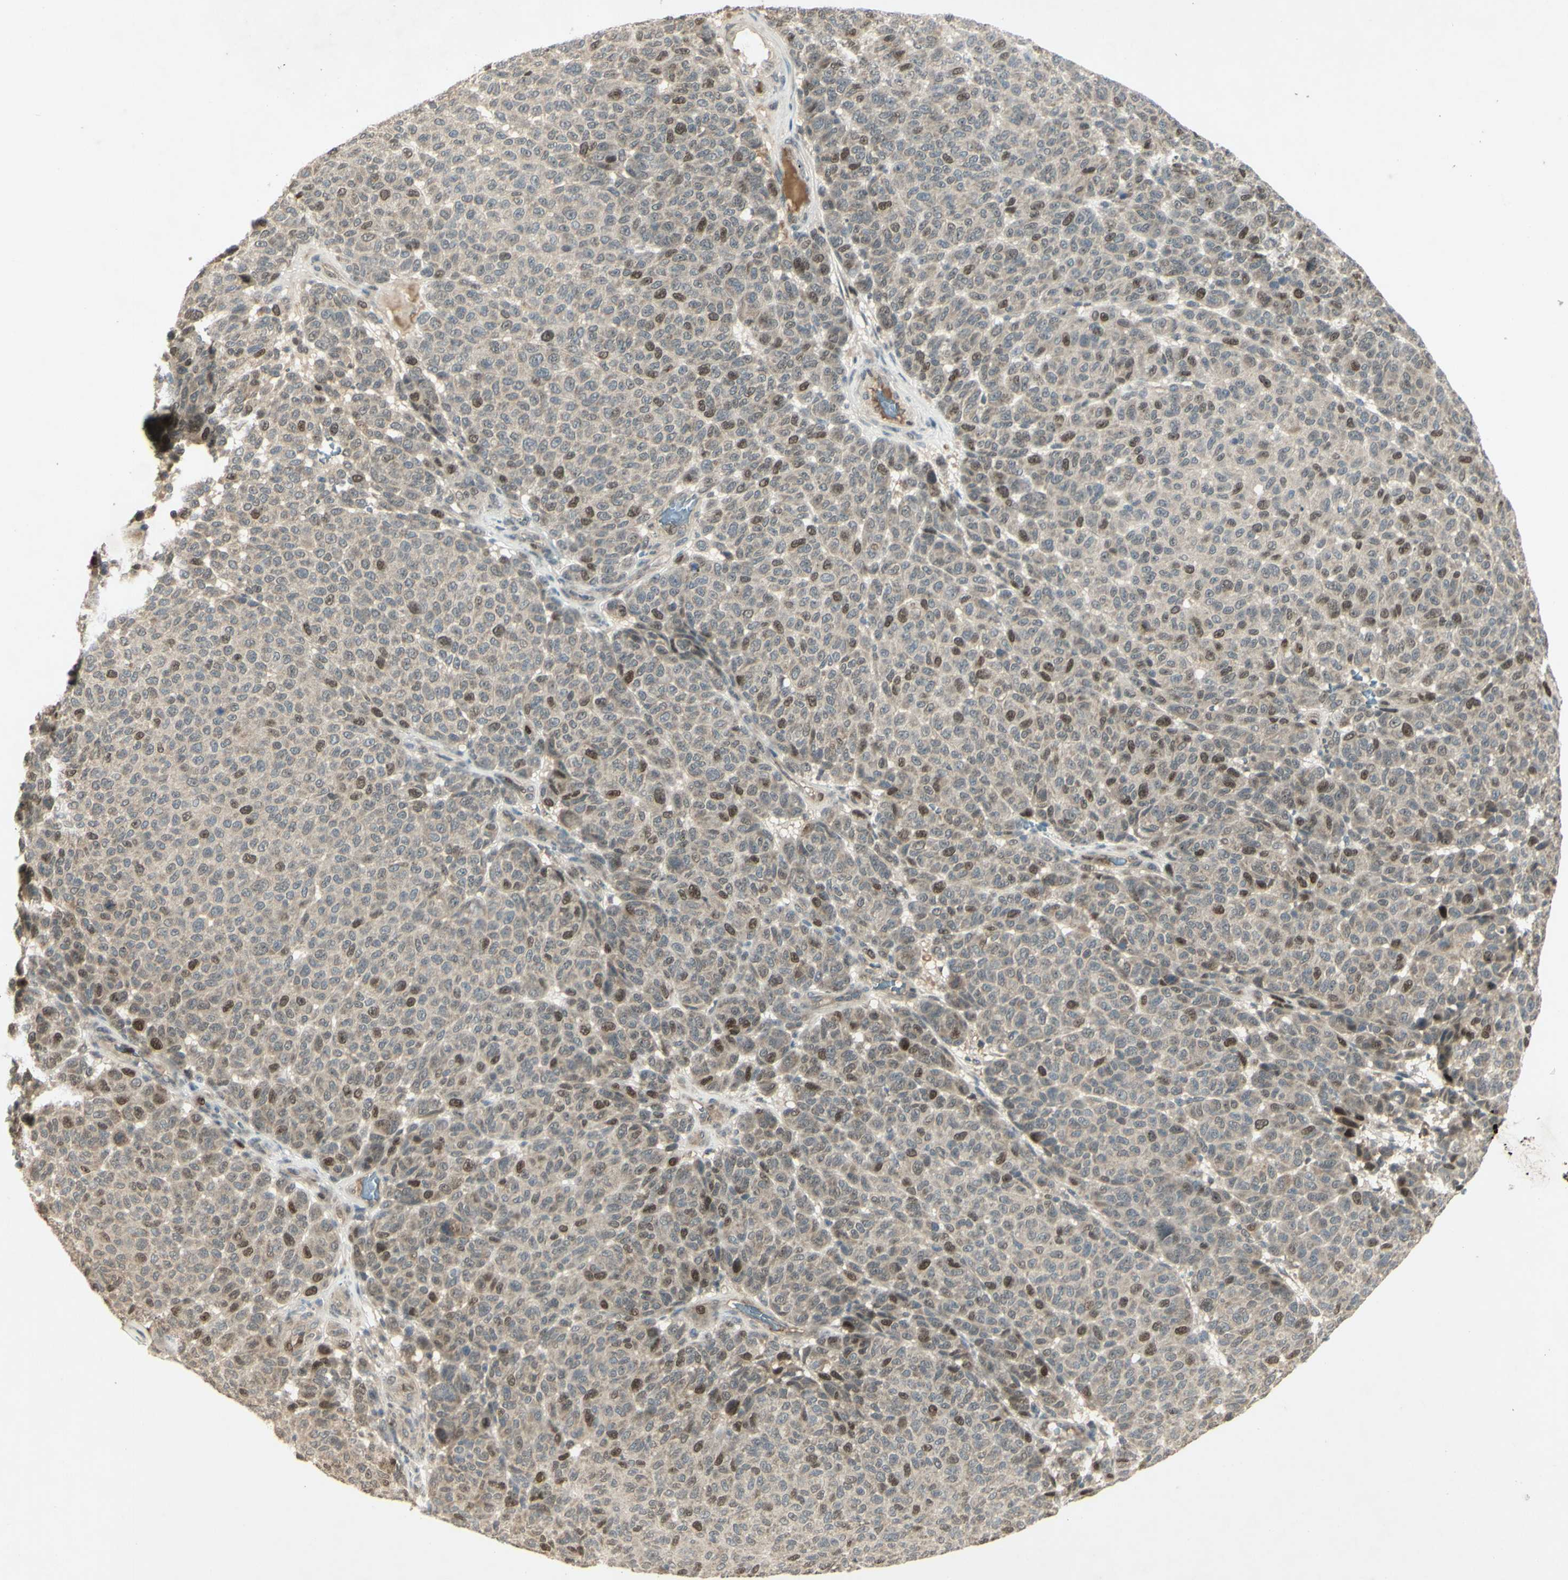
{"staining": {"intensity": "strong", "quantity": "<25%", "location": "nuclear"}, "tissue": "melanoma", "cell_type": "Tumor cells", "image_type": "cancer", "snomed": [{"axis": "morphology", "description": "Malignant melanoma, NOS"}, {"axis": "topography", "description": "Skin"}], "caption": "Immunohistochemistry (DAB (3,3'-diaminobenzidine)) staining of human malignant melanoma exhibits strong nuclear protein positivity in about <25% of tumor cells. Using DAB (brown) and hematoxylin (blue) stains, captured at high magnification using brightfield microscopy.", "gene": "RAD18", "patient": {"sex": "male", "age": 59}}